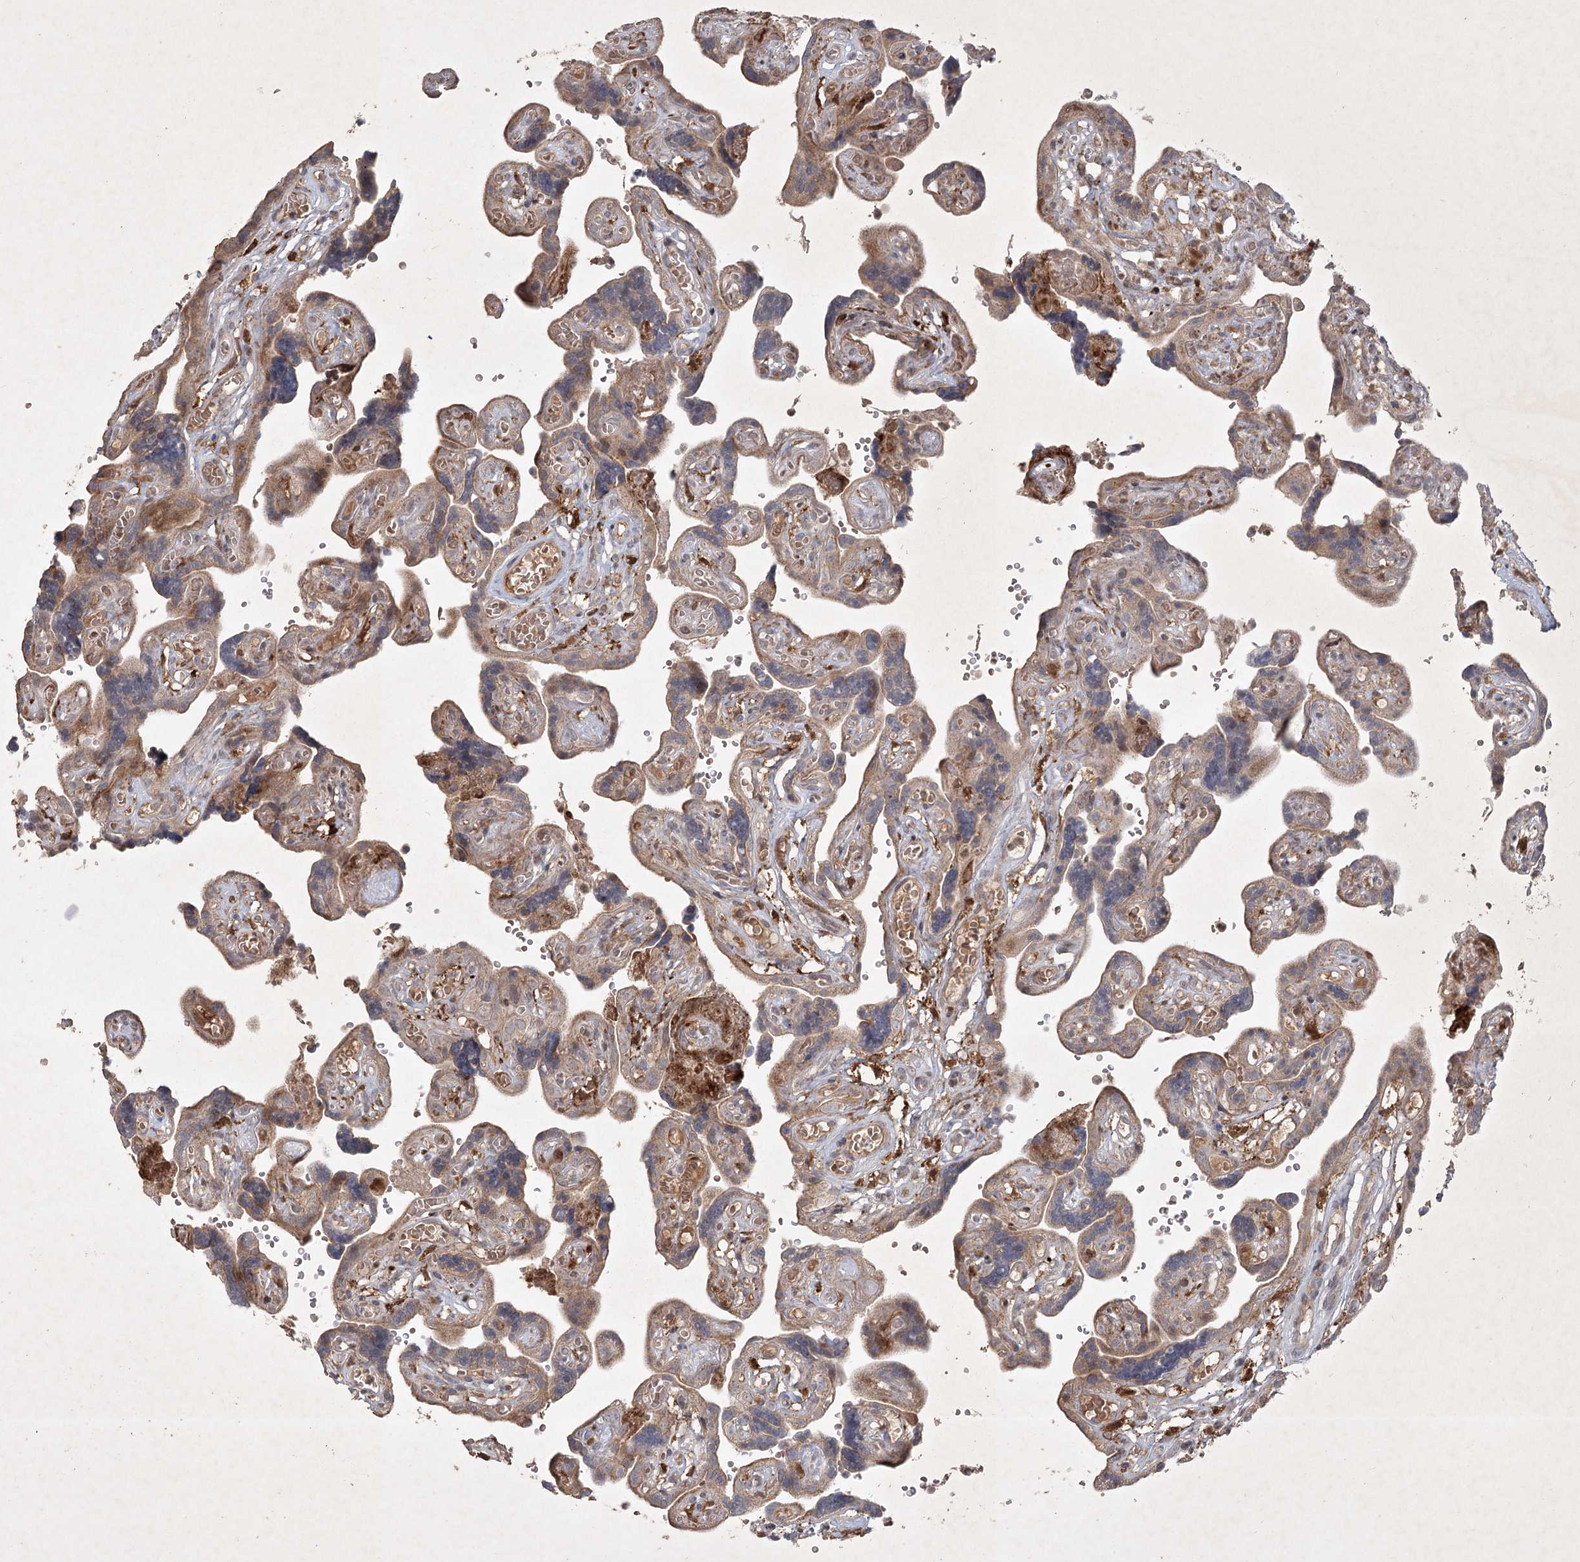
{"staining": {"intensity": "weak", "quantity": ">75%", "location": "cytoplasmic/membranous"}, "tissue": "placenta", "cell_type": "Decidual cells", "image_type": "normal", "snomed": [{"axis": "morphology", "description": "Normal tissue, NOS"}, {"axis": "topography", "description": "Placenta"}], "caption": "Approximately >75% of decidual cells in unremarkable human placenta demonstrate weak cytoplasmic/membranous protein positivity as visualized by brown immunohistochemical staining.", "gene": "KBTBD4", "patient": {"sex": "female", "age": 30}}